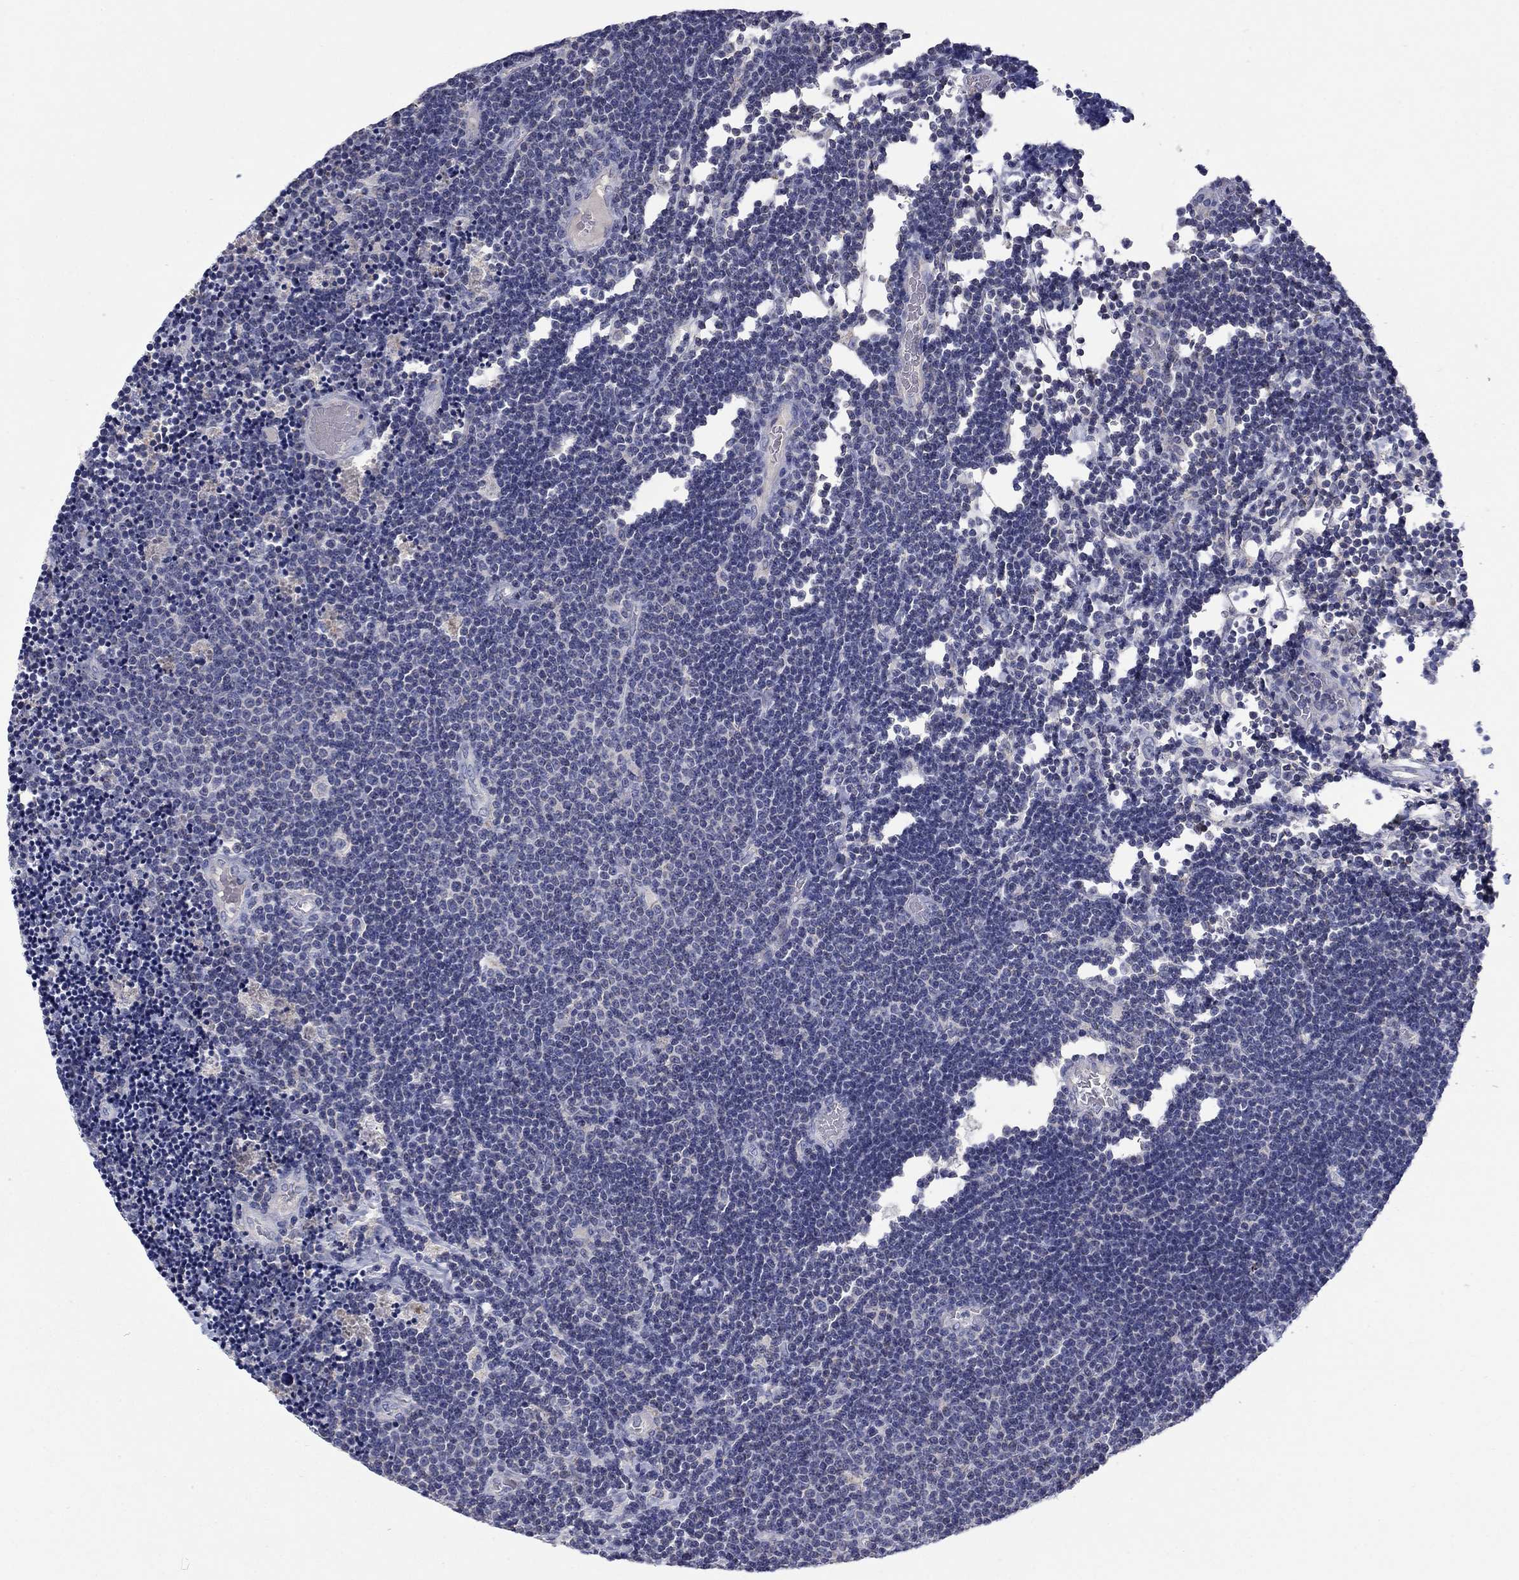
{"staining": {"intensity": "negative", "quantity": "none", "location": "none"}, "tissue": "lymphoma", "cell_type": "Tumor cells", "image_type": "cancer", "snomed": [{"axis": "morphology", "description": "Malignant lymphoma, non-Hodgkin's type, Low grade"}, {"axis": "topography", "description": "Brain"}], "caption": "IHC photomicrograph of neoplastic tissue: lymphoma stained with DAB (3,3'-diaminobenzidine) shows no significant protein staining in tumor cells. (DAB (3,3'-diaminobenzidine) IHC, high magnification).", "gene": "FRK", "patient": {"sex": "female", "age": 66}}